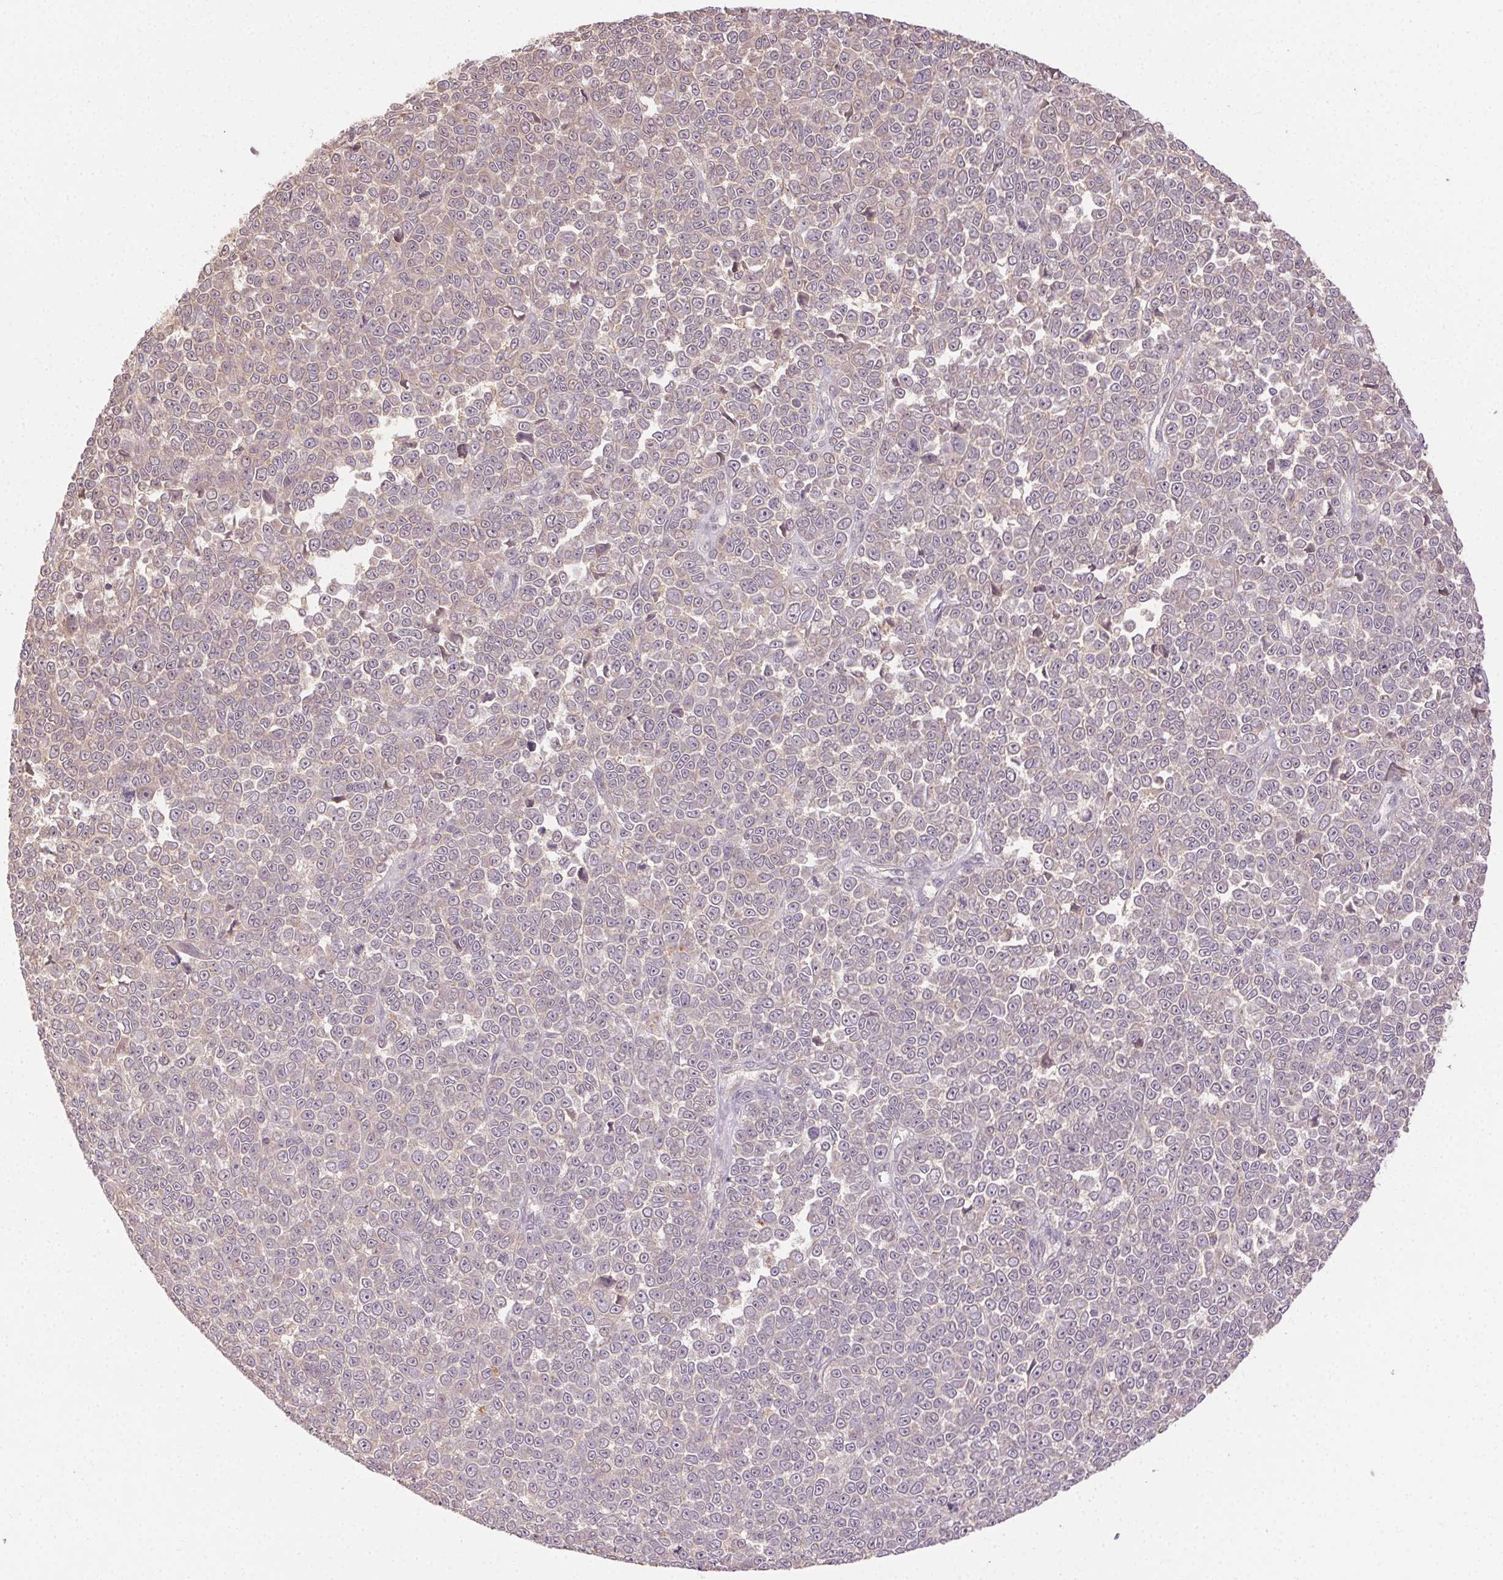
{"staining": {"intensity": "negative", "quantity": "none", "location": "none"}, "tissue": "melanoma", "cell_type": "Tumor cells", "image_type": "cancer", "snomed": [{"axis": "morphology", "description": "Malignant melanoma, NOS"}, {"axis": "topography", "description": "Skin"}], "caption": "Immunohistochemistry (IHC) photomicrograph of neoplastic tissue: melanoma stained with DAB demonstrates no significant protein positivity in tumor cells. The staining is performed using DAB brown chromogen with nuclei counter-stained in using hematoxylin.", "gene": "ATP1B3", "patient": {"sex": "female", "age": 95}}